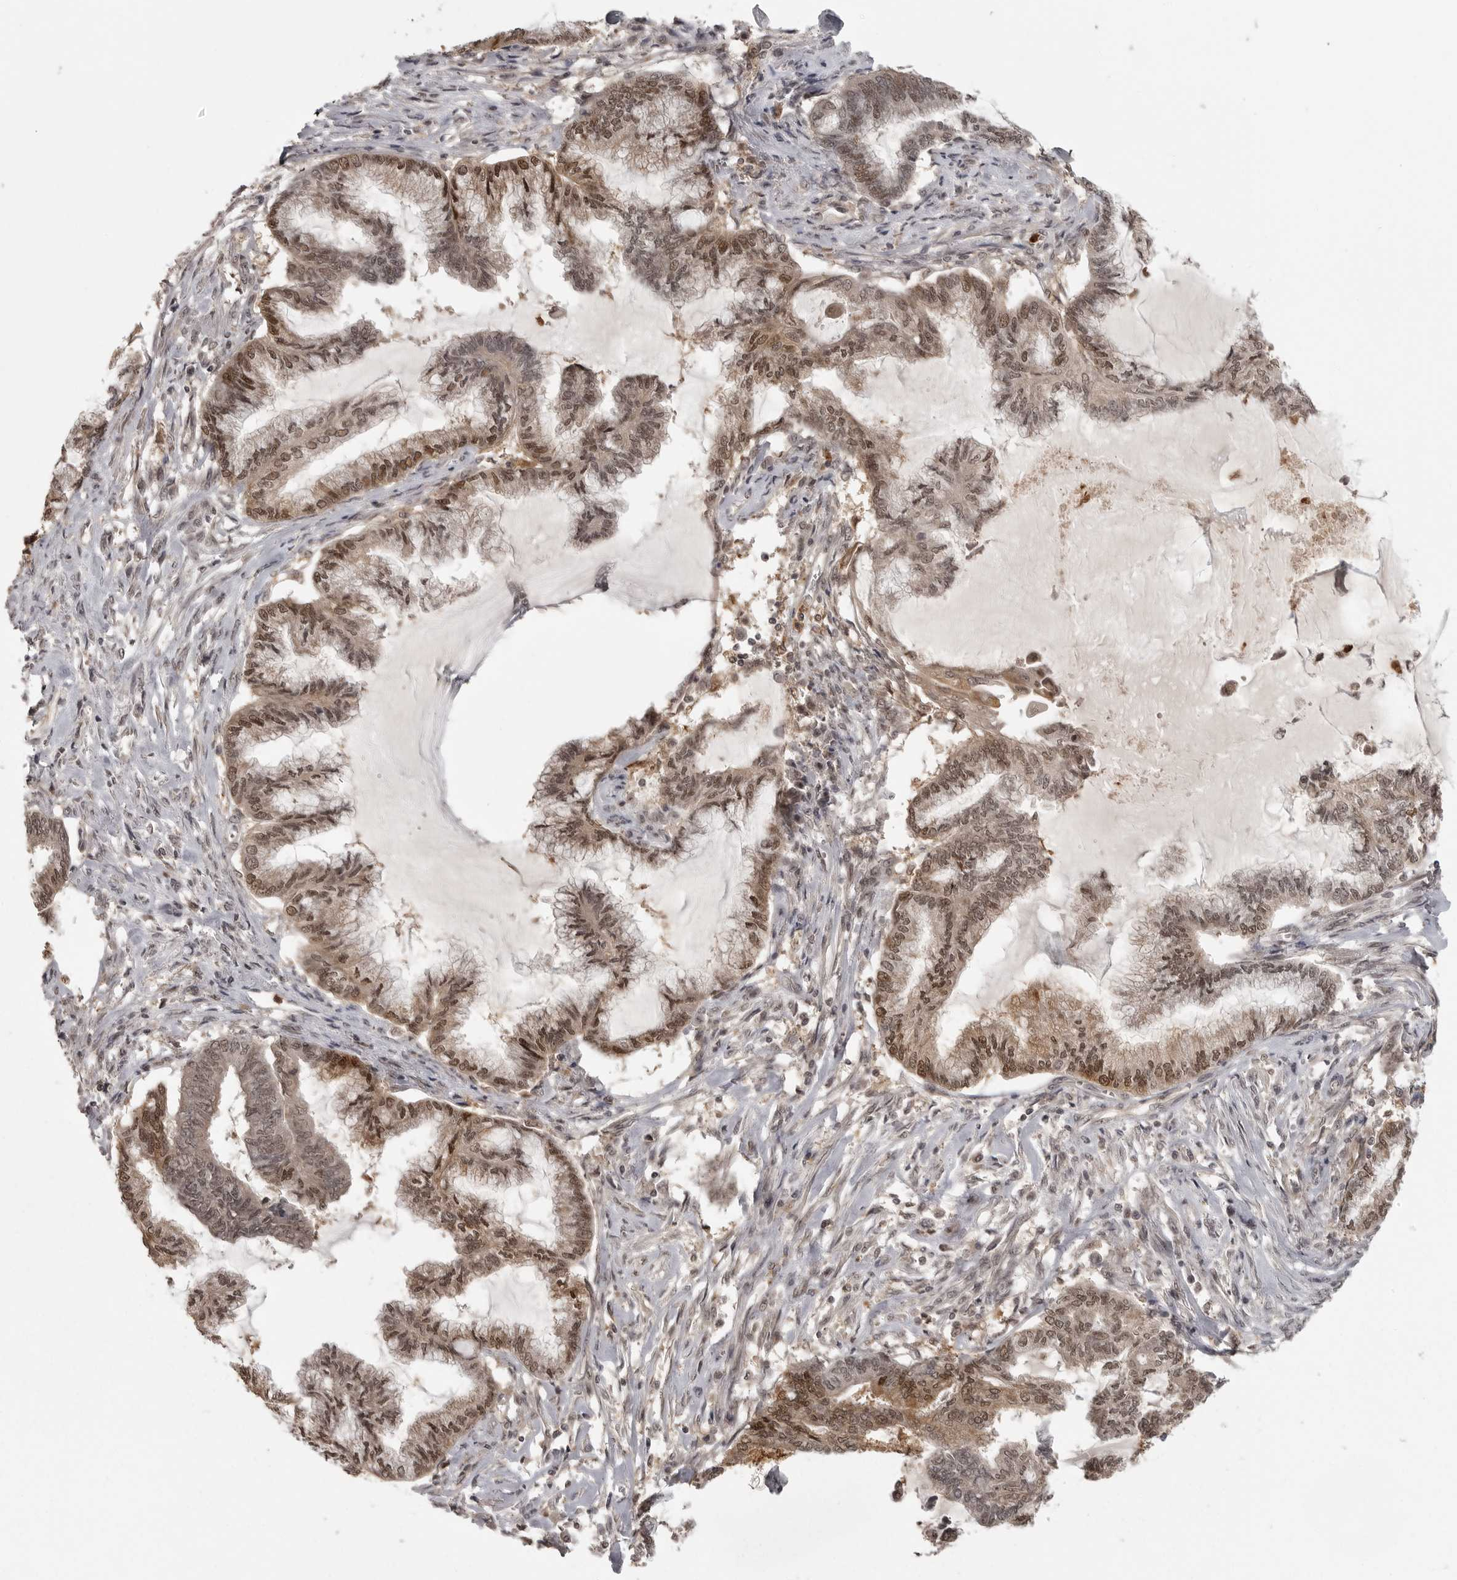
{"staining": {"intensity": "moderate", "quantity": ">75%", "location": "cytoplasmic/membranous,nuclear"}, "tissue": "endometrial cancer", "cell_type": "Tumor cells", "image_type": "cancer", "snomed": [{"axis": "morphology", "description": "Adenocarcinoma, NOS"}, {"axis": "topography", "description": "Endometrium"}], "caption": "A histopathology image showing moderate cytoplasmic/membranous and nuclear staining in about >75% of tumor cells in endometrial adenocarcinoma, as visualized by brown immunohistochemical staining.", "gene": "PEG3", "patient": {"sex": "female", "age": 86}}